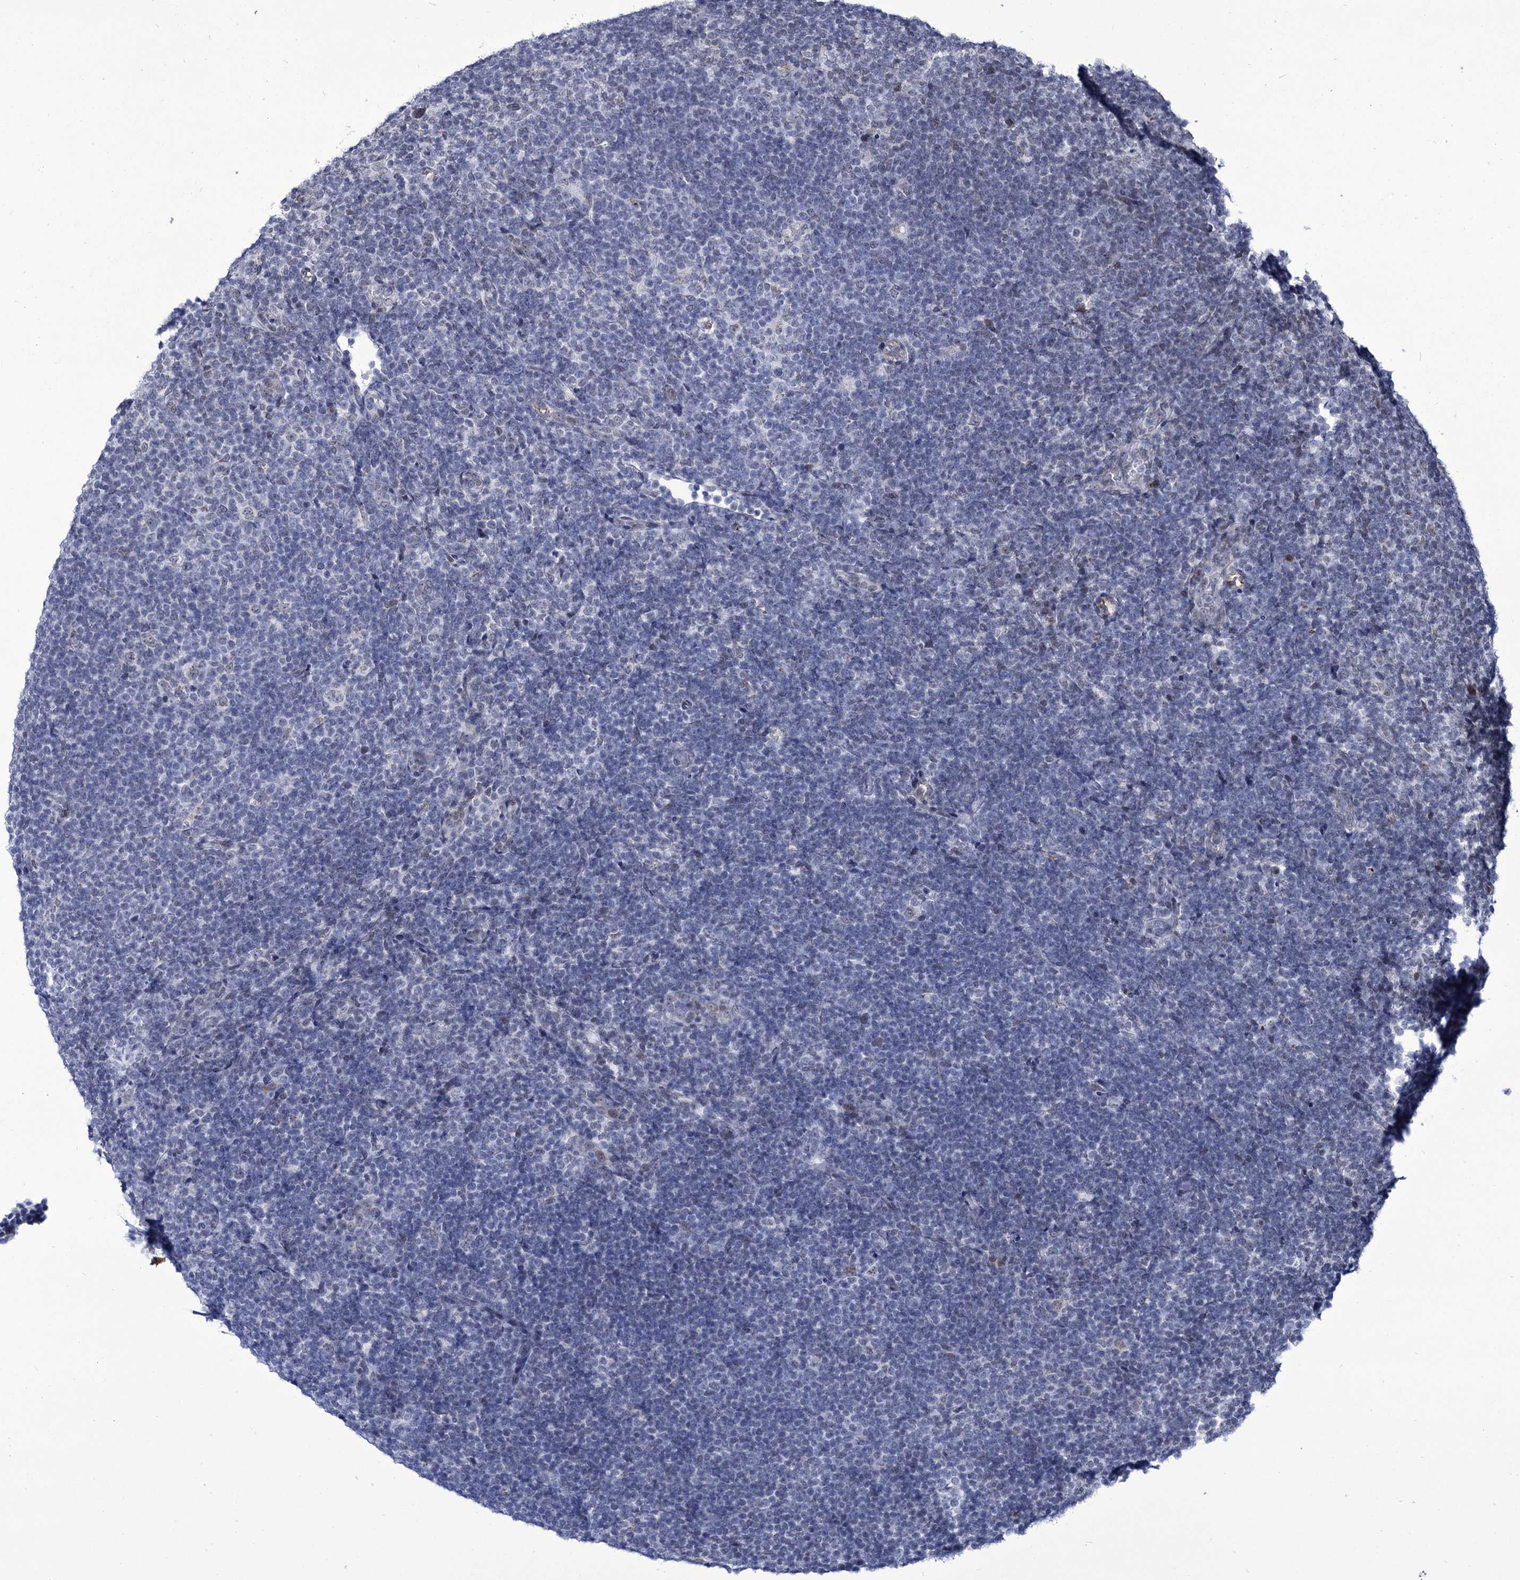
{"staining": {"intensity": "negative", "quantity": "none", "location": "none"}, "tissue": "lymphoma", "cell_type": "Tumor cells", "image_type": "cancer", "snomed": [{"axis": "morphology", "description": "Hodgkin's disease, NOS"}, {"axis": "topography", "description": "Lymph node"}], "caption": "Immunohistochemistry (IHC) histopathology image of lymphoma stained for a protein (brown), which exhibits no positivity in tumor cells.", "gene": "ZC3H12C", "patient": {"sex": "female", "age": 57}}